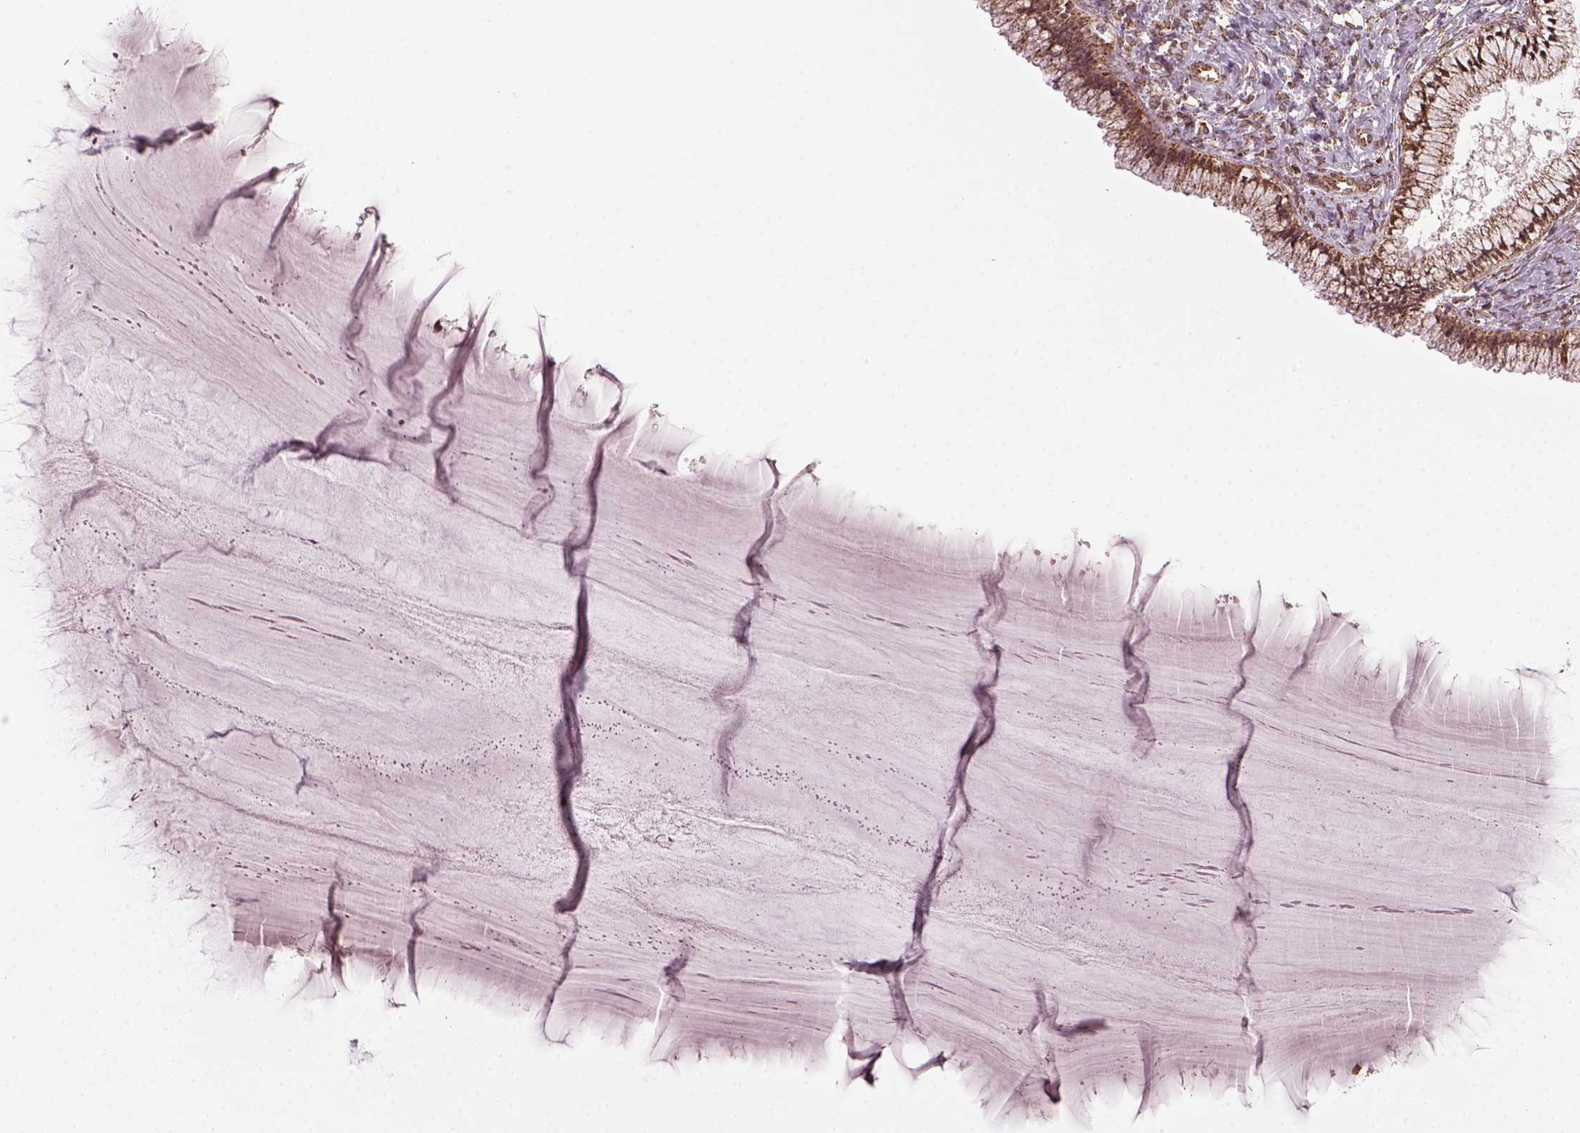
{"staining": {"intensity": "moderate", "quantity": "<25%", "location": "cytoplasmic/membranous"}, "tissue": "cervix", "cell_type": "Glandular cells", "image_type": "normal", "snomed": [{"axis": "morphology", "description": "Normal tissue, NOS"}, {"axis": "topography", "description": "Cervix"}], "caption": "Immunohistochemical staining of benign cervix displays moderate cytoplasmic/membranous protein staining in approximately <25% of glandular cells.", "gene": "ACOT2", "patient": {"sex": "female", "age": 37}}